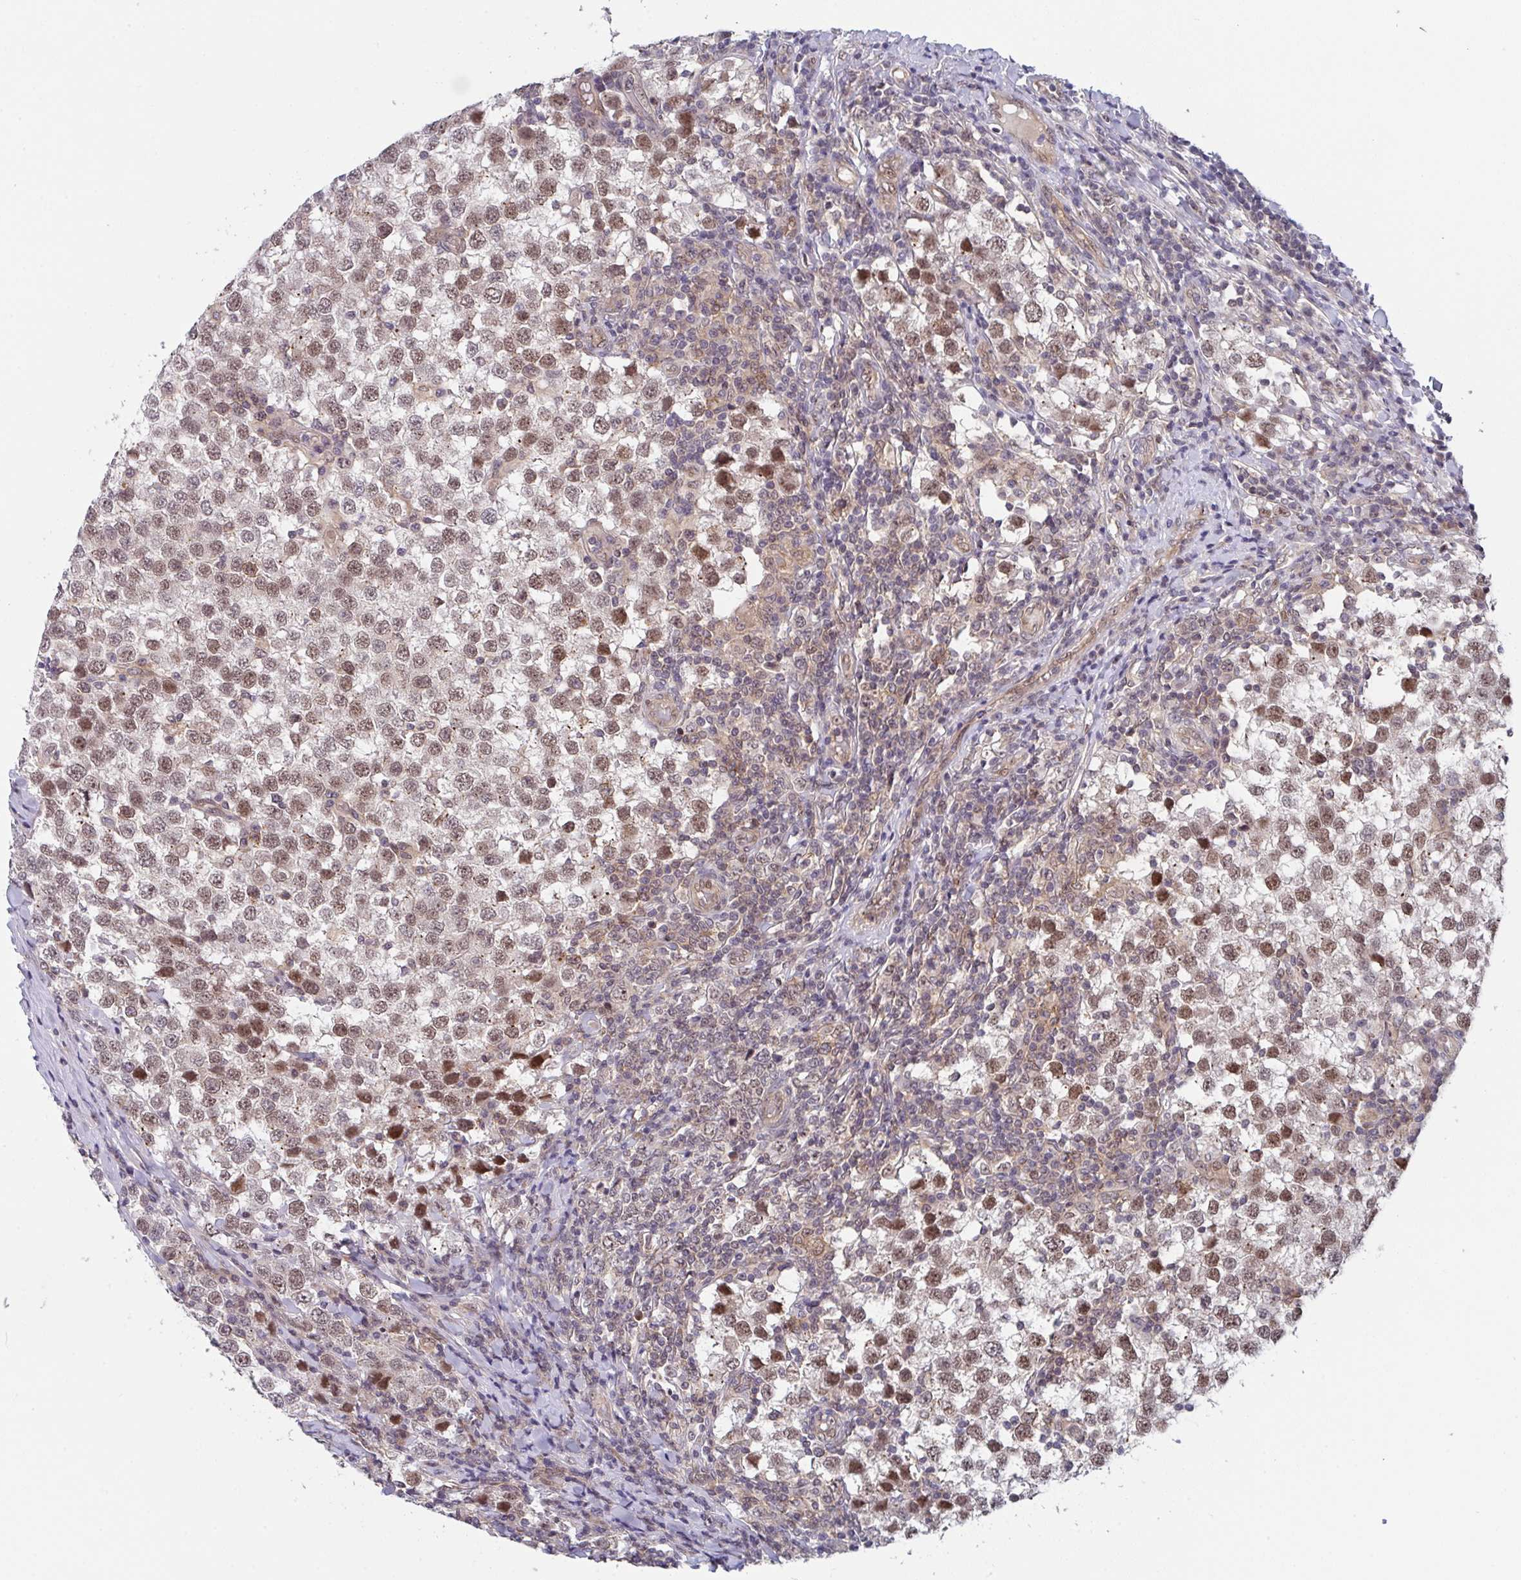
{"staining": {"intensity": "moderate", "quantity": ">75%", "location": "nuclear"}, "tissue": "testis cancer", "cell_type": "Tumor cells", "image_type": "cancer", "snomed": [{"axis": "morphology", "description": "Seminoma, NOS"}, {"axis": "topography", "description": "Testis"}], "caption": "Immunohistochemical staining of human testis seminoma displays moderate nuclear protein expression in about >75% of tumor cells.", "gene": "RBM18", "patient": {"sex": "male", "age": 34}}